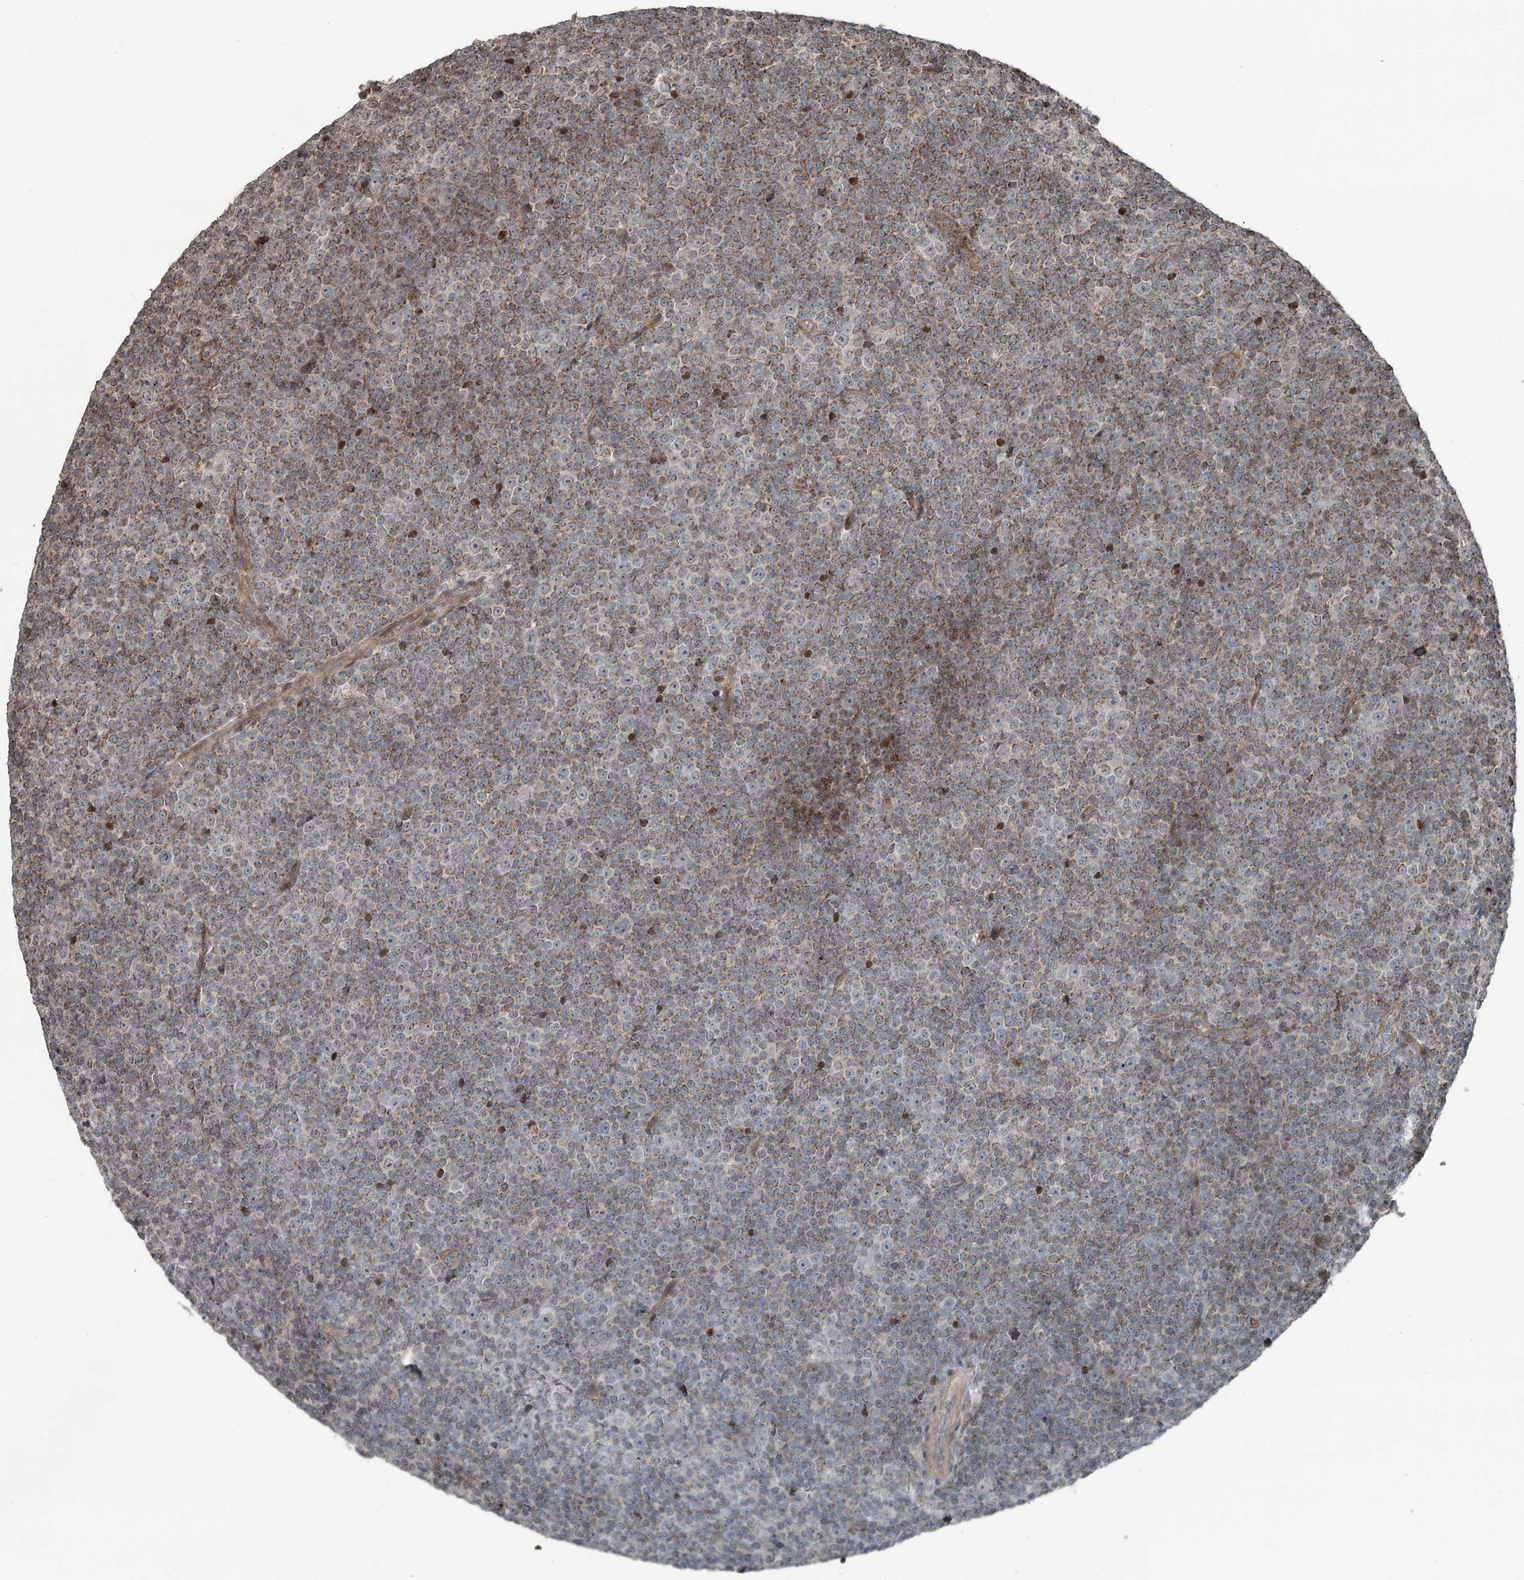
{"staining": {"intensity": "moderate", "quantity": "25%-75%", "location": "cytoplasmic/membranous"}, "tissue": "lymphoma", "cell_type": "Tumor cells", "image_type": "cancer", "snomed": [{"axis": "morphology", "description": "Malignant lymphoma, non-Hodgkin's type, Low grade"}, {"axis": "topography", "description": "Lymph node"}], "caption": "Immunohistochemical staining of human lymphoma shows medium levels of moderate cytoplasmic/membranous staining in about 25%-75% of tumor cells.", "gene": "RASSF8", "patient": {"sex": "female", "age": 67}}